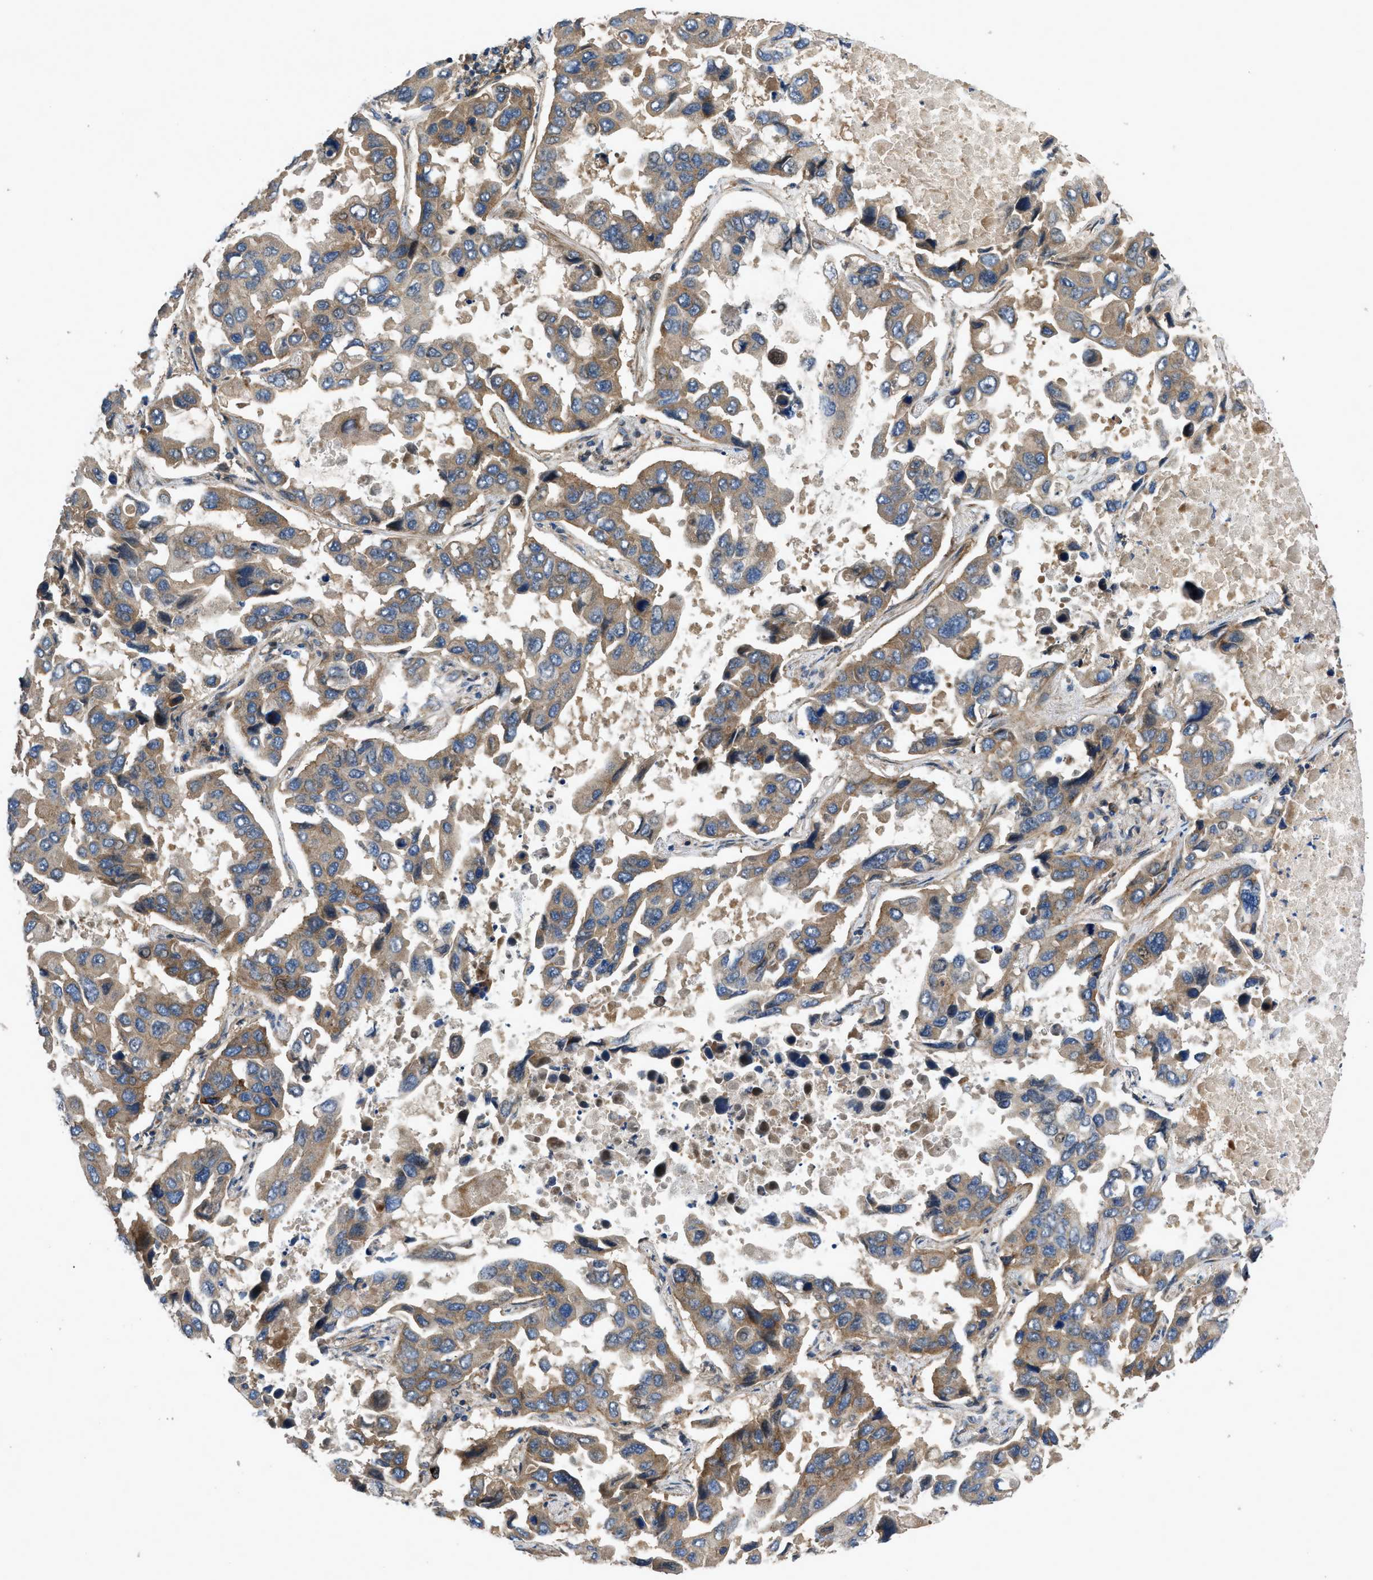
{"staining": {"intensity": "weak", "quantity": ">75%", "location": "cytoplasmic/membranous"}, "tissue": "lung cancer", "cell_type": "Tumor cells", "image_type": "cancer", "snomed": [{"axis": "morphology", "description": "Adenocarcinoma, NOS"}, {"axis": "topography", "description": "Lung"}], "caption": "Brown immunohistochemical staining in lung cancer shows weak cytoplasmic/membranous staining in about >75% of tumor cells.", "gene": "CNNM3", "patient": {"sex": "male", "age": 64}}